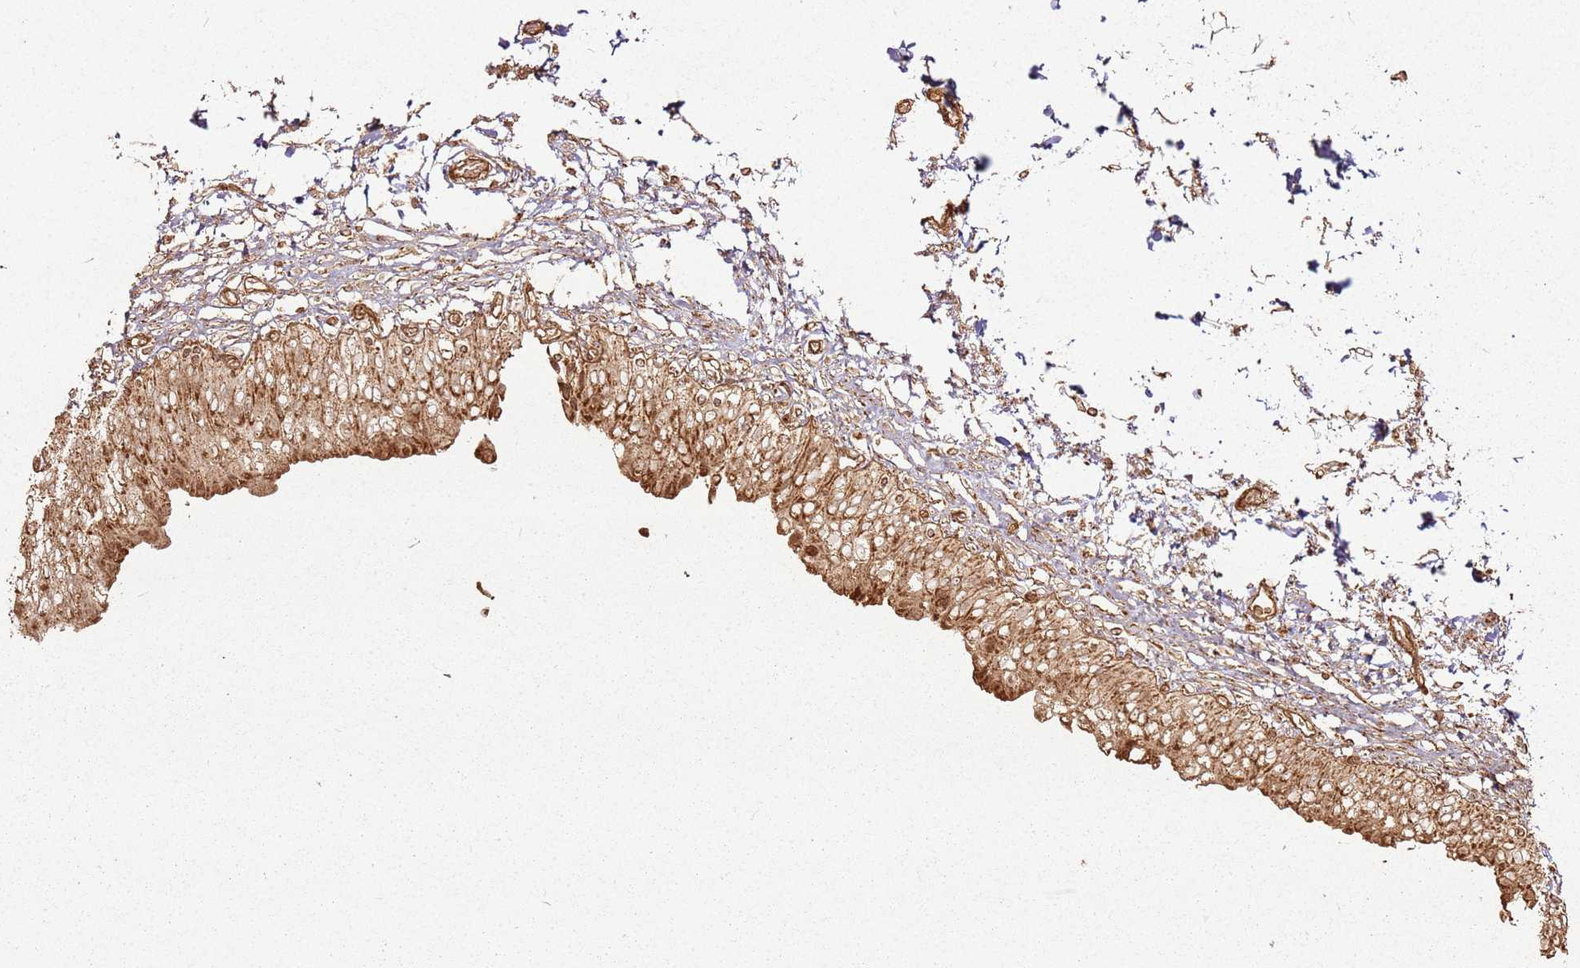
{"staining": {"intensity": "strong", "quantity": ">75%", "location": "cytoplasmic/membranous"}, "tissue": "urinary bladder", "cell_type": "Urothelial cells", "image_type": "normal", "snomed": [{"axis": "morphology", "description": "Normal tissue, NOS"}, {"axis": "topography", "description": "Urinary bladder"}], "caption": "High-magnification brightfield microscopy of normal urinary bladder stained with DAB (3,3'-diaminobenzidine) (brown) and counterstained with hematoxylin (blue). urothelial cells exhibit strong cytoplasmic/membranous positivity is present in approximately>75% of cells. Using DAB (brown) and hematoxylin (blue) stains, captured at high magnification using brightfield microscopy.", "gene": "MRPS6", "patient": {"sex": "male", "age": 55}}